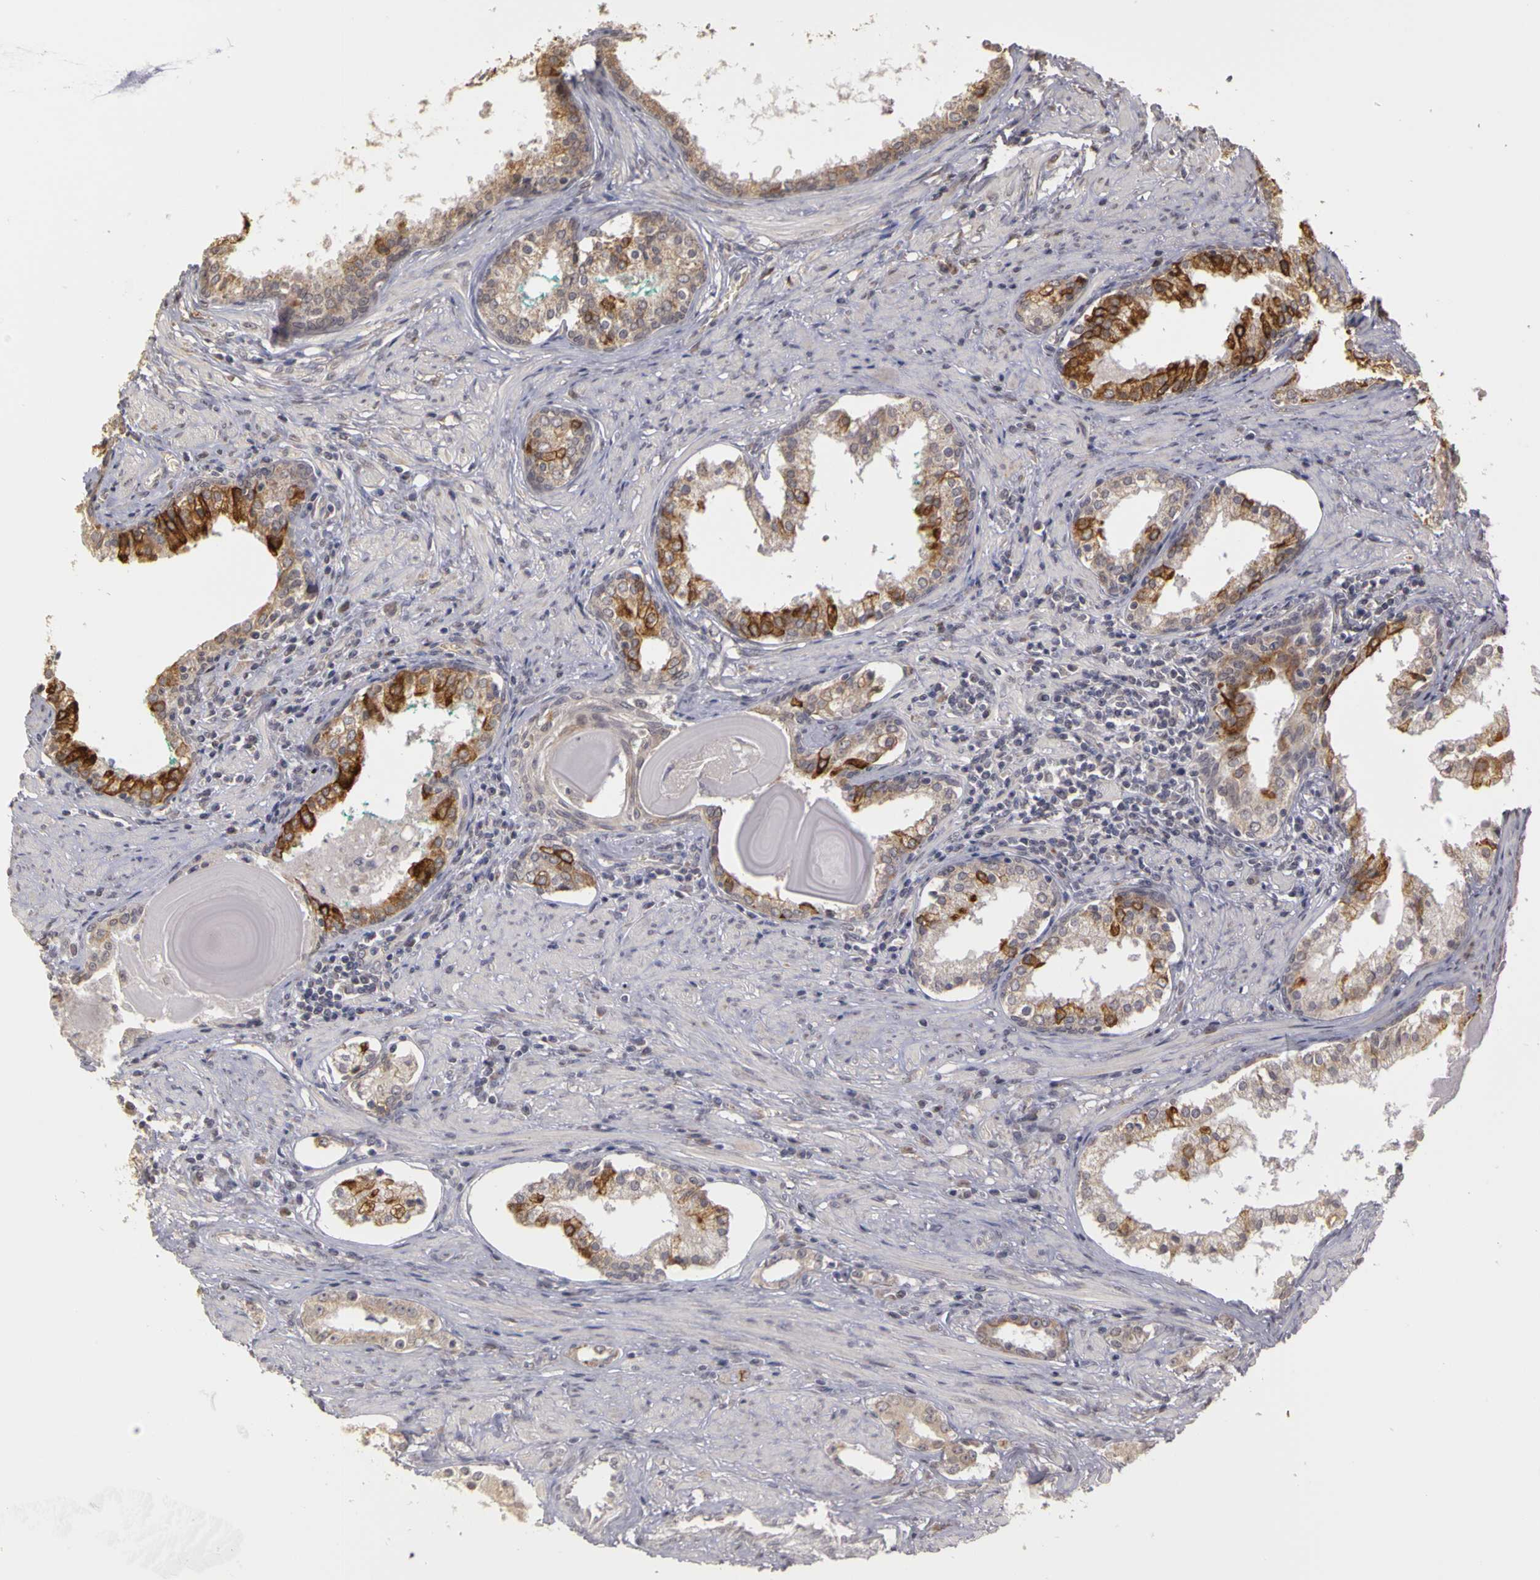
{"staining": {"intensity": "weak", "quantity": ">75%", "location": "cytoplasmic/membranous"}, "tissue": "prostate cancer", "cell_type": "Tumor cells", "image_type": "cancer", "snomed": [{"axis": "morphology", "description": "Adenocarcinoma, Medium grade"}, {"axis": "topography", "description": "Prostate"}], "caption": "Human prostate cancer stained with a protein marker reveals weak staining in tumor cells.", "gene": "FRMD7", "patient": {"sex": "male", "age": 73}}